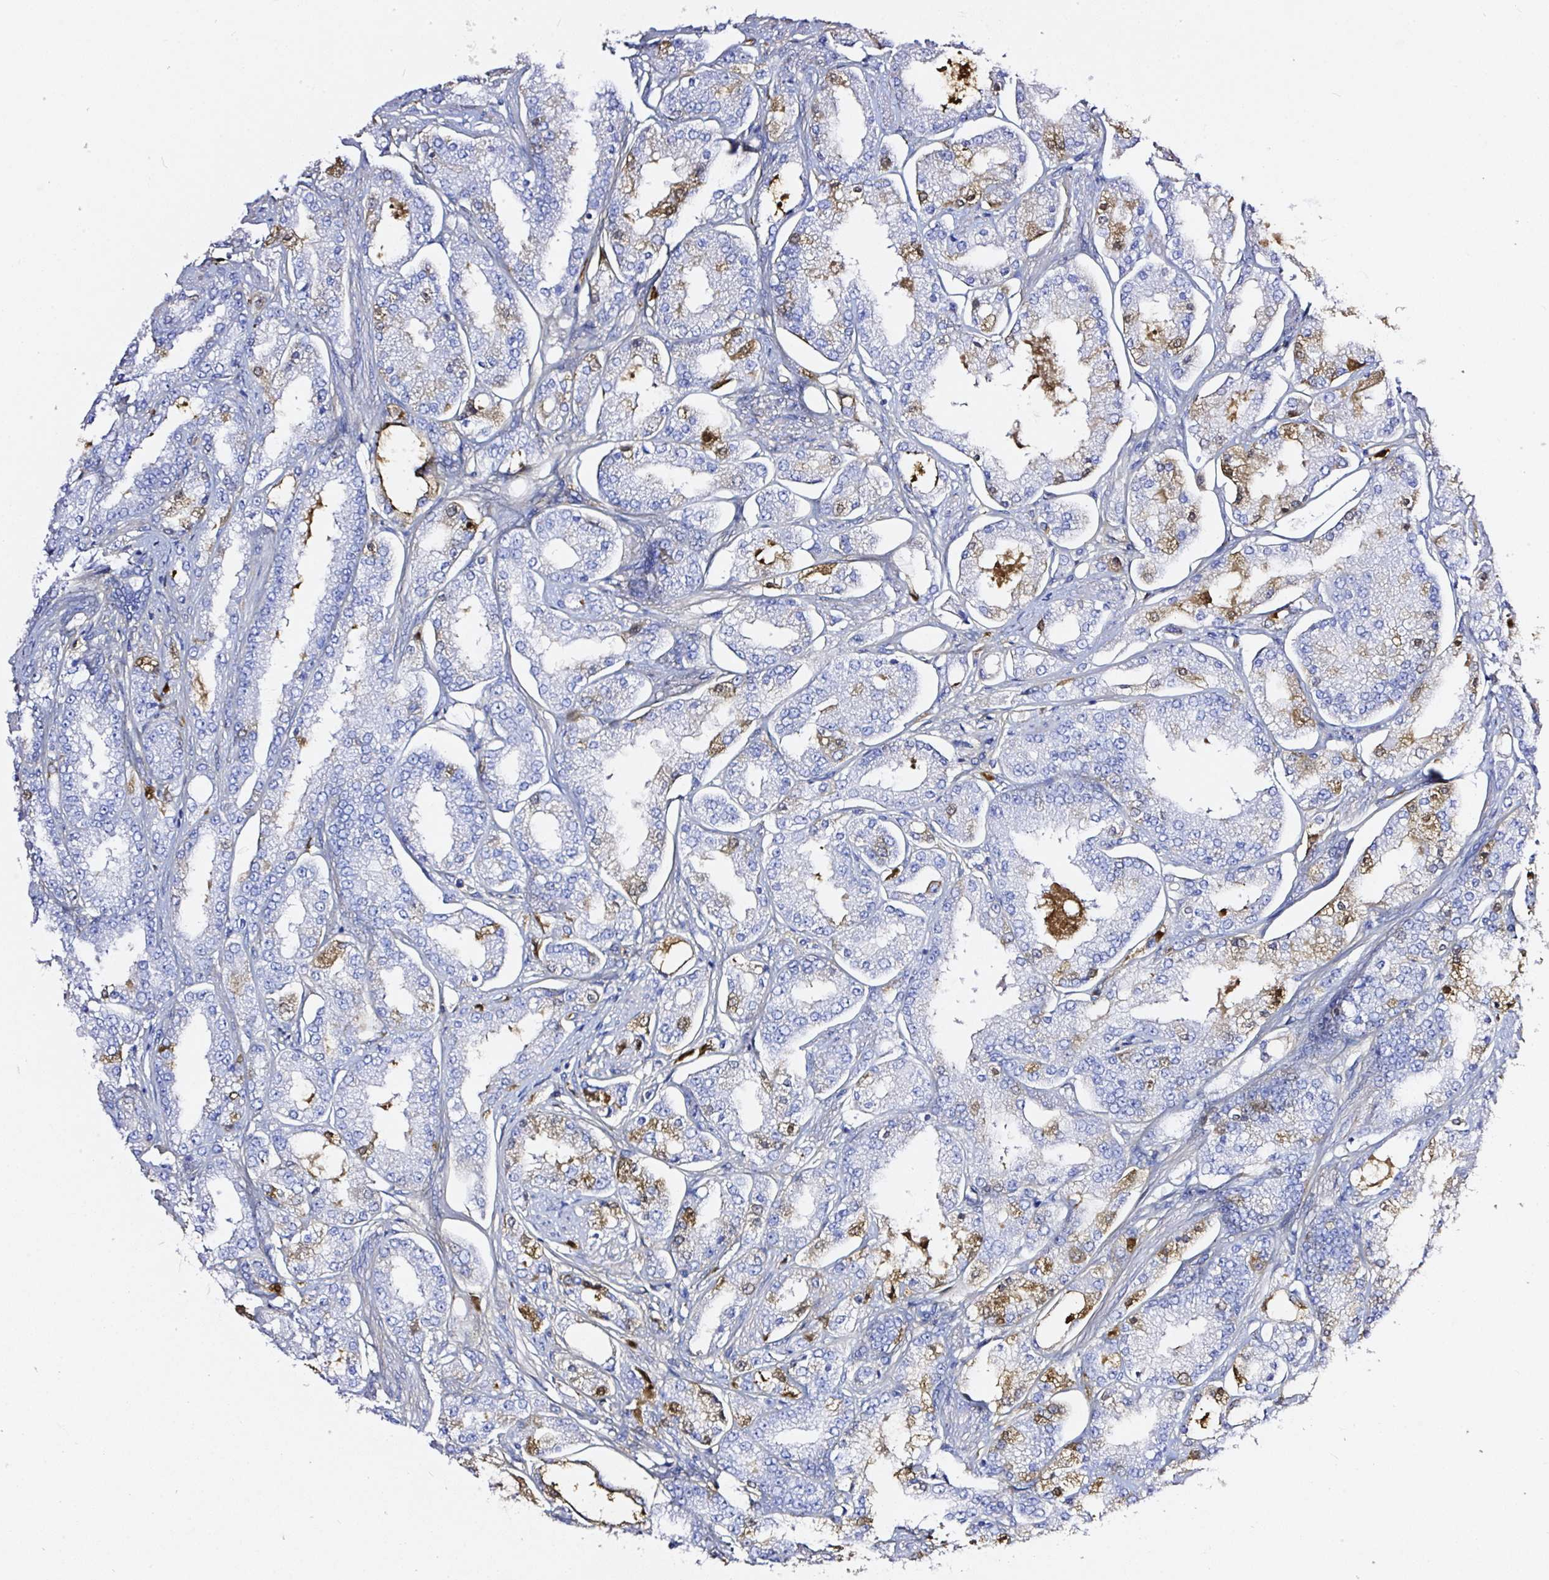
{"staining": {"intensity": "moderate", "quantity": "<25%", "location": "cytoplasmic/membranous"}, "tissue": "prostate cancer", "cell_type": "Tumor cells", "image_type": "cancer", "snomed": [{"axis": "morphology", "description": "Adenocarcinoma, High grade"}, {"axis": "topography", "description": "Prostate"}], "caption": "A brown stain shows moderate cytoplasmic/membranous staining of a protein in human prostate cancer (adenocarcinoma (high-grade)) tumor cells.", "gene": "CLEC3B", "patient": {"sex": "male", "age": 69}}